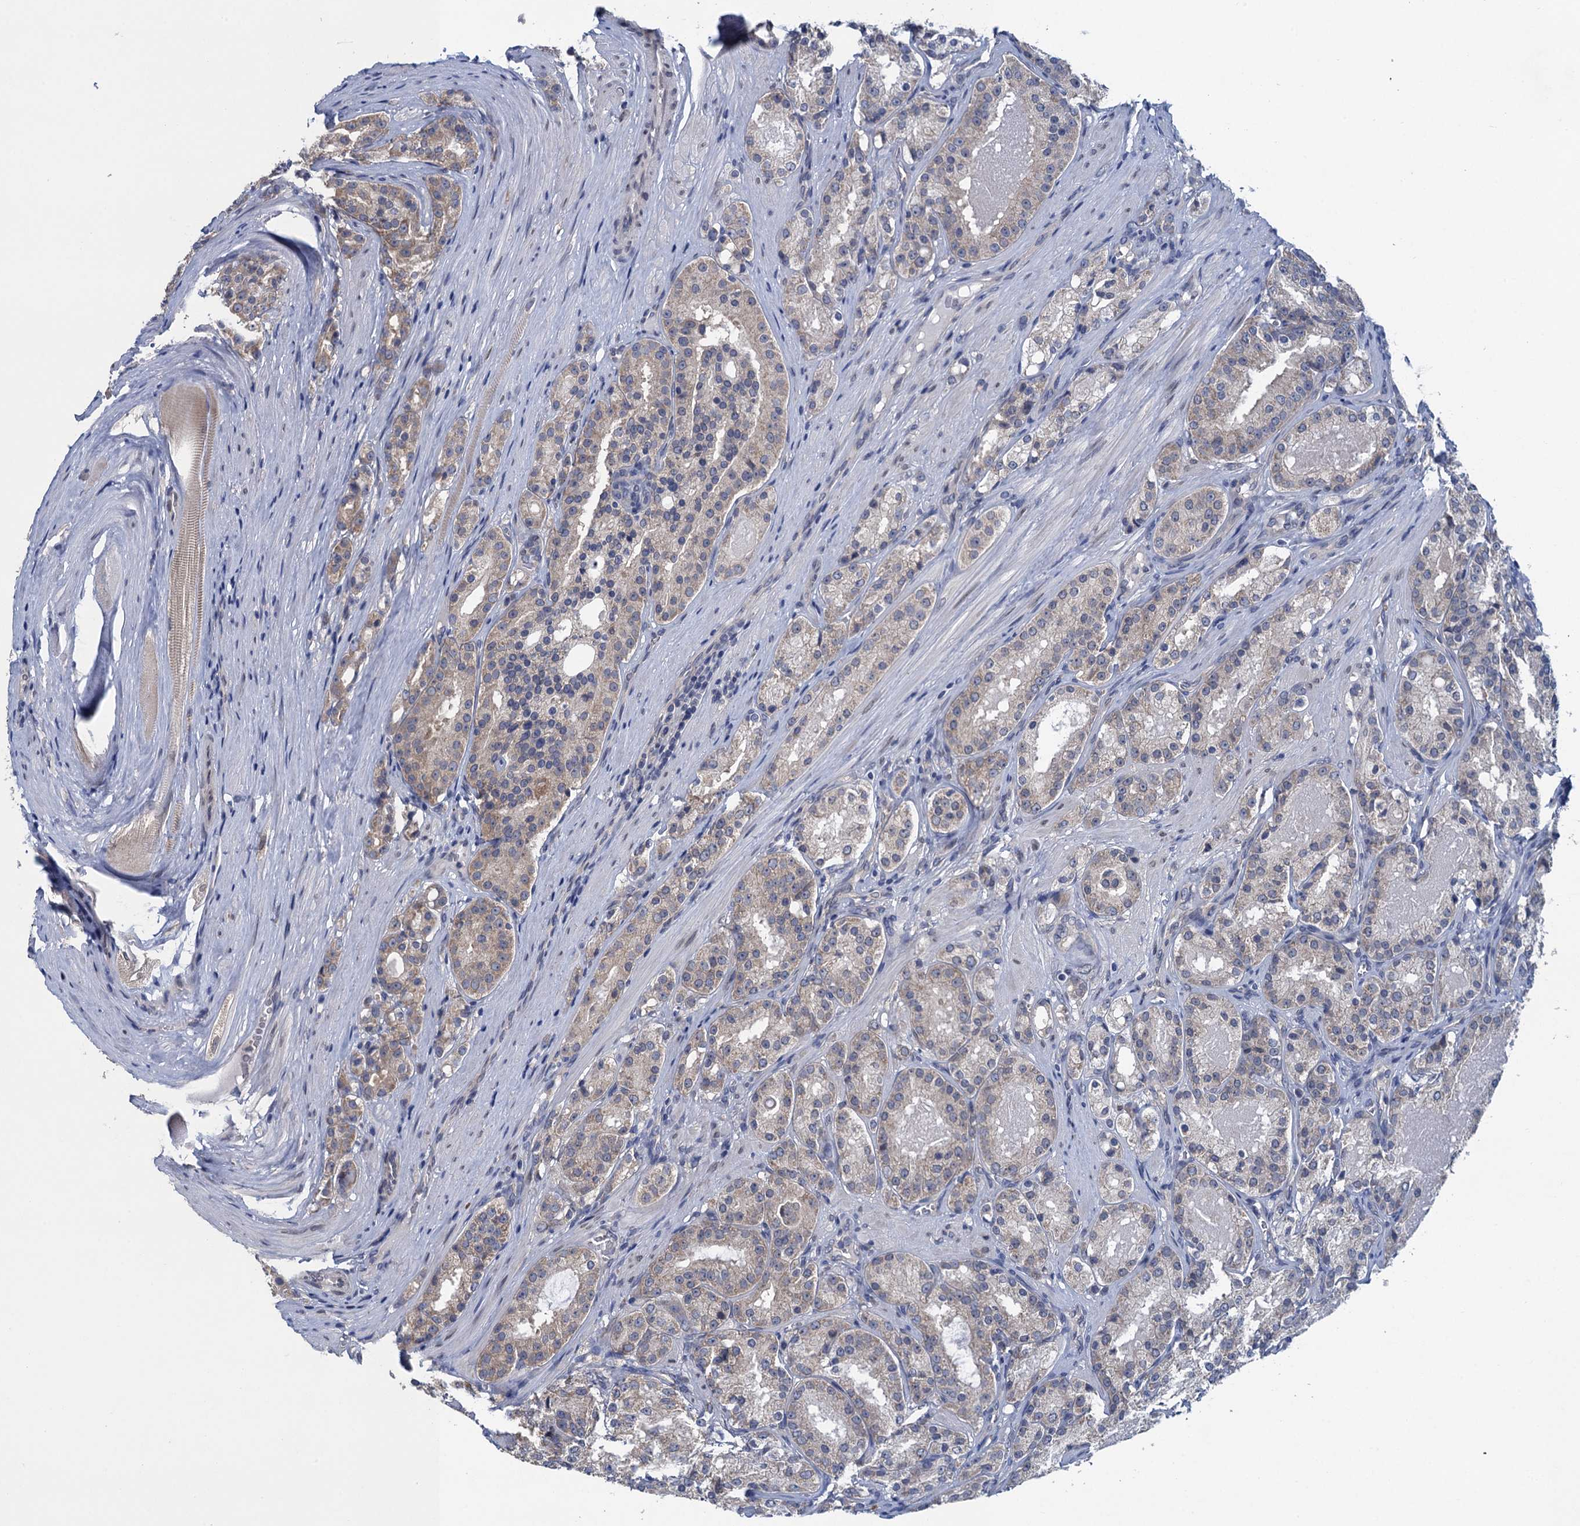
{"staining": {"intensity": "weak", "quantity": "<25%", "location": "cytoplasmic/membranous"}, "tissue": "prostate cancer", "cell_type": "Tumor cells", "image_type": "cancer", "snomed": [{"axis": "morphology", "description": "Adenocarcinoma, High grade"}, {"axis": "topography", "description": "Prostate"}], "caption": "The photomicrograph displays no staining of tumor cells in prostate cancer.", "gene": "CTU2", "patient": {"sex": "male", "age": 60}}